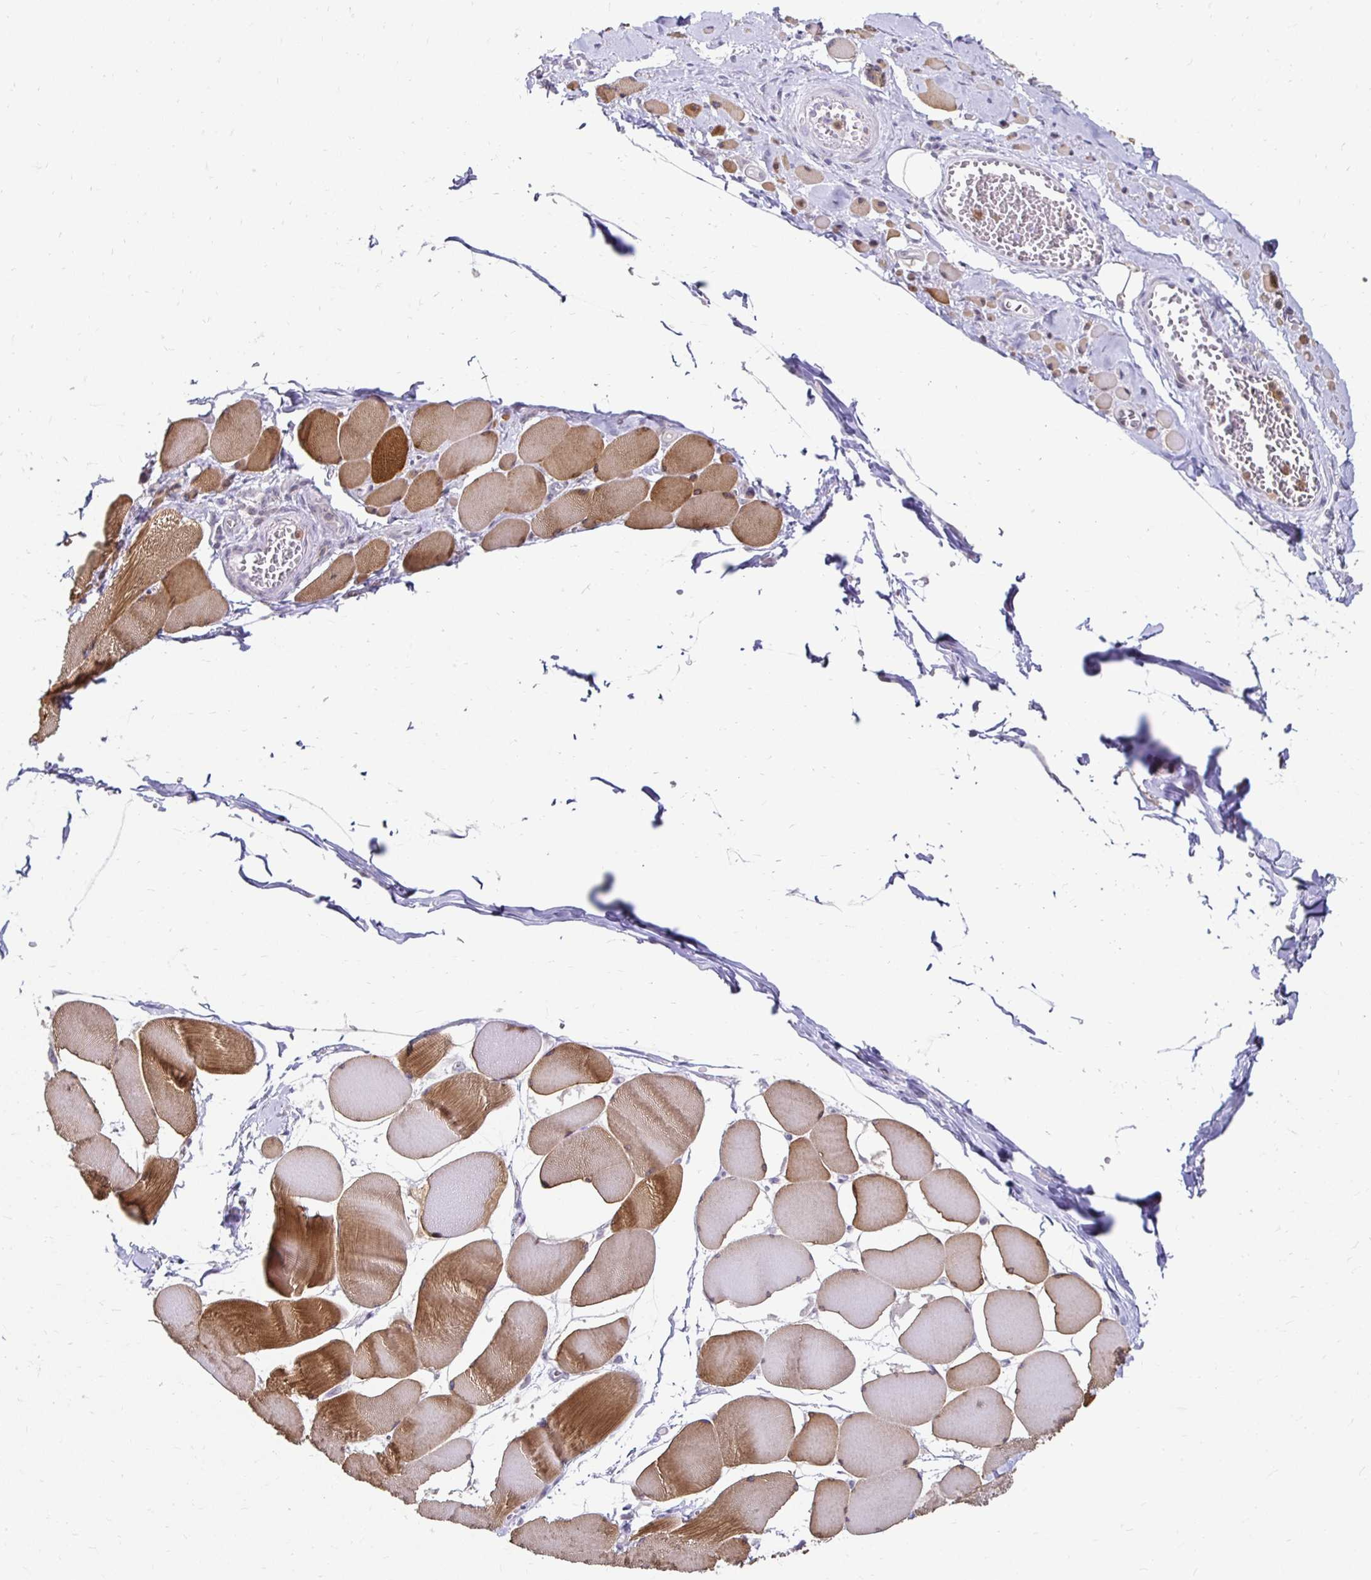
{"staining": {"intensity": "moderate", "quantity": "25%-75%", "location": "cytoplasmic/membranous"}, "tissue": "skeletal muscle", "cell_type": "Myocytes", "image_type": "normal", "snomed": [{"axis": "morphology", "description": "Normal tissue, NOS"}, {"axis": "topography", "description": "Skeletal muscle"}], "caption": "Immunohistochemical staining of unremarkable human skeletal muscle shows moderate cytoplasmic/membranous protein expression in approximately 25%-75% of myocytes. (DAB IHC, brown staining for protein, blue staining for nuclei).", "gene": "PADI2", "patient": {"sex": "female", "age": 75}}